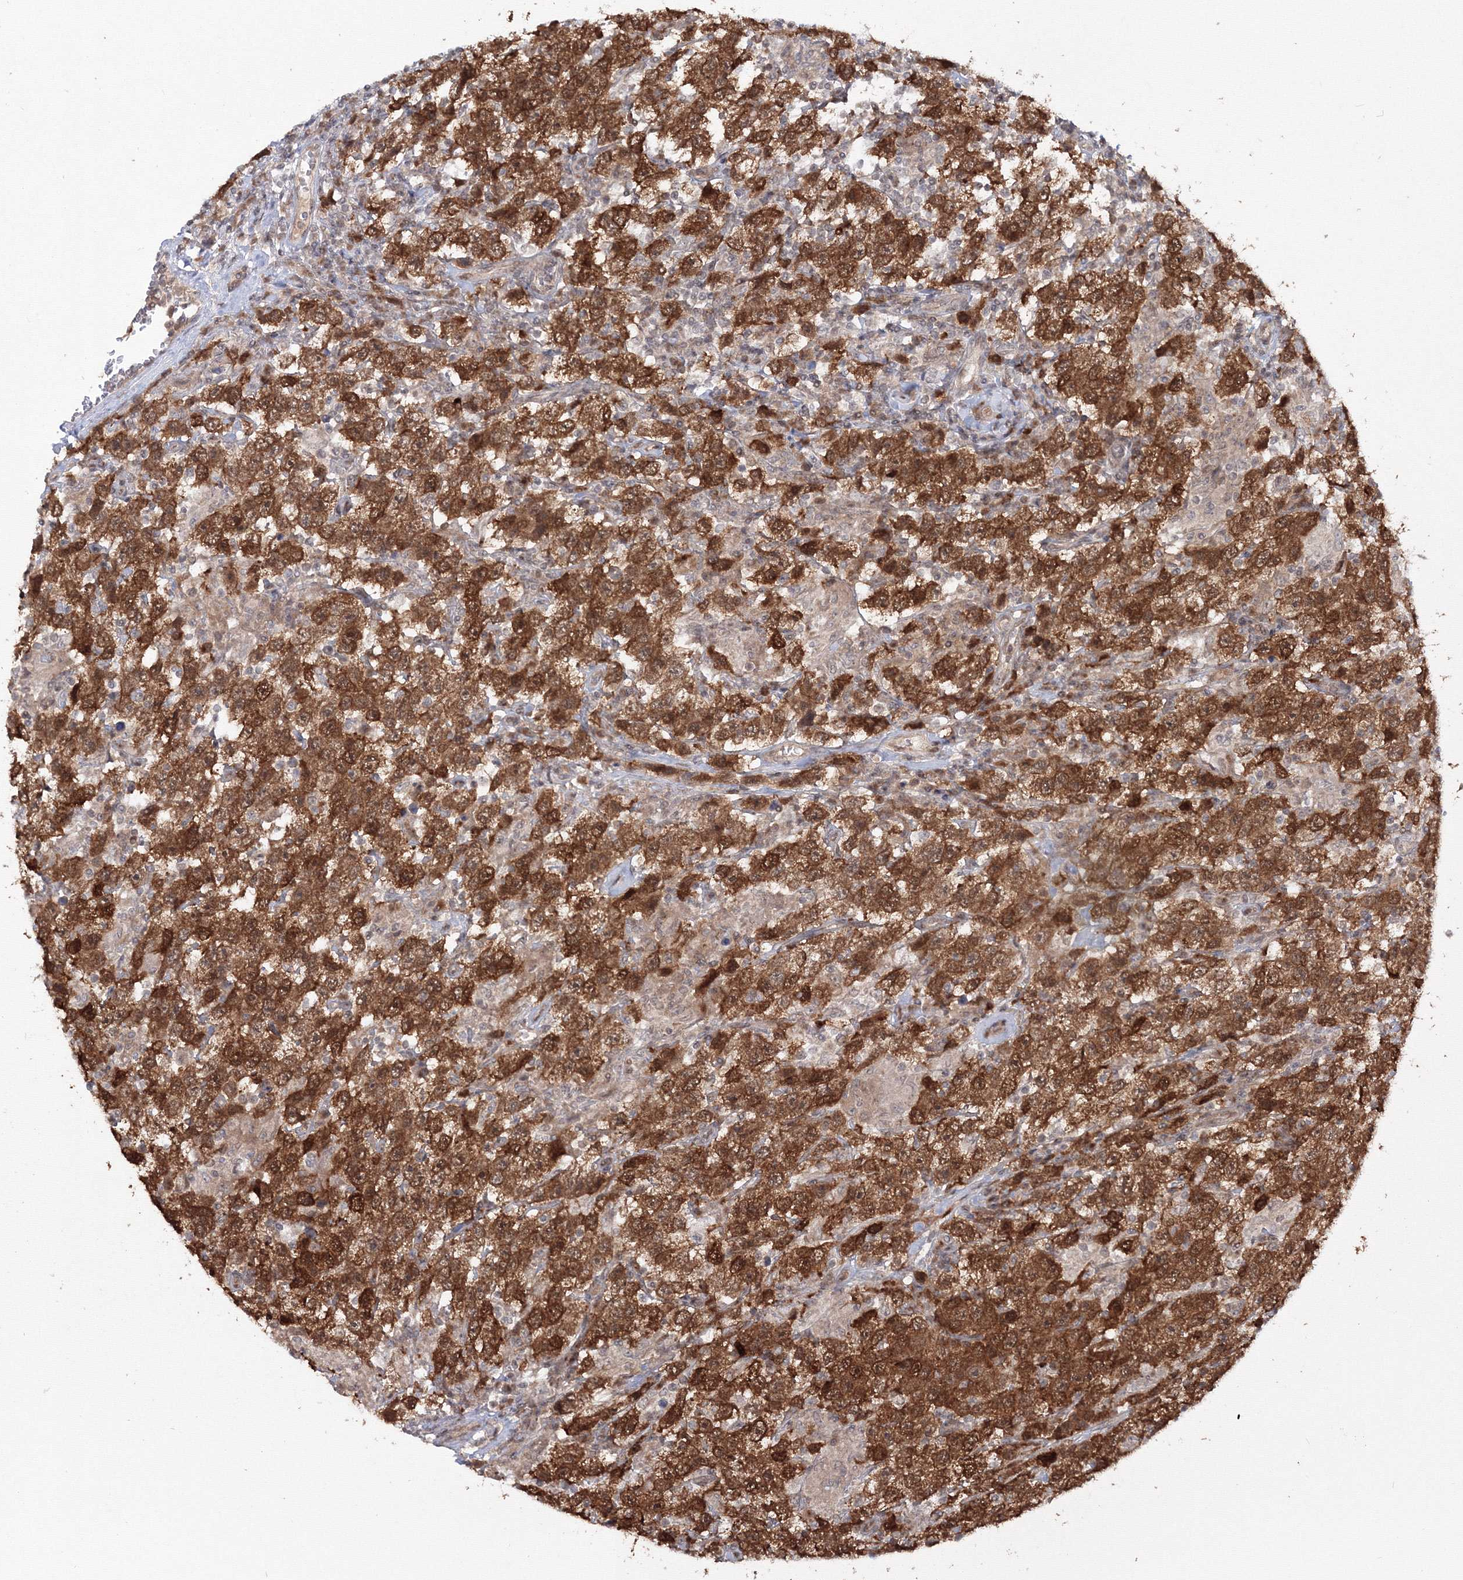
{"staining": {"intensity": "strong", "quantity": ">75%", "location": "cytoplasmic/membranous"}, "tissue": "testis cancer", "cell_type": "Tumor cells", "image_type": "cancer", "snomed": [{"axis": "morphology", "description": "Seminoma, NOS"}, {"axis": "topography", "description": "Testis"}], "caption": "The immunohistochemical stain shows strong cytoplasmic/membranous positivity in tumor cells of seminoma (testis) tissue.", "gene": "ZFAND6", "patient": {"sex": "male", "age": 41}}